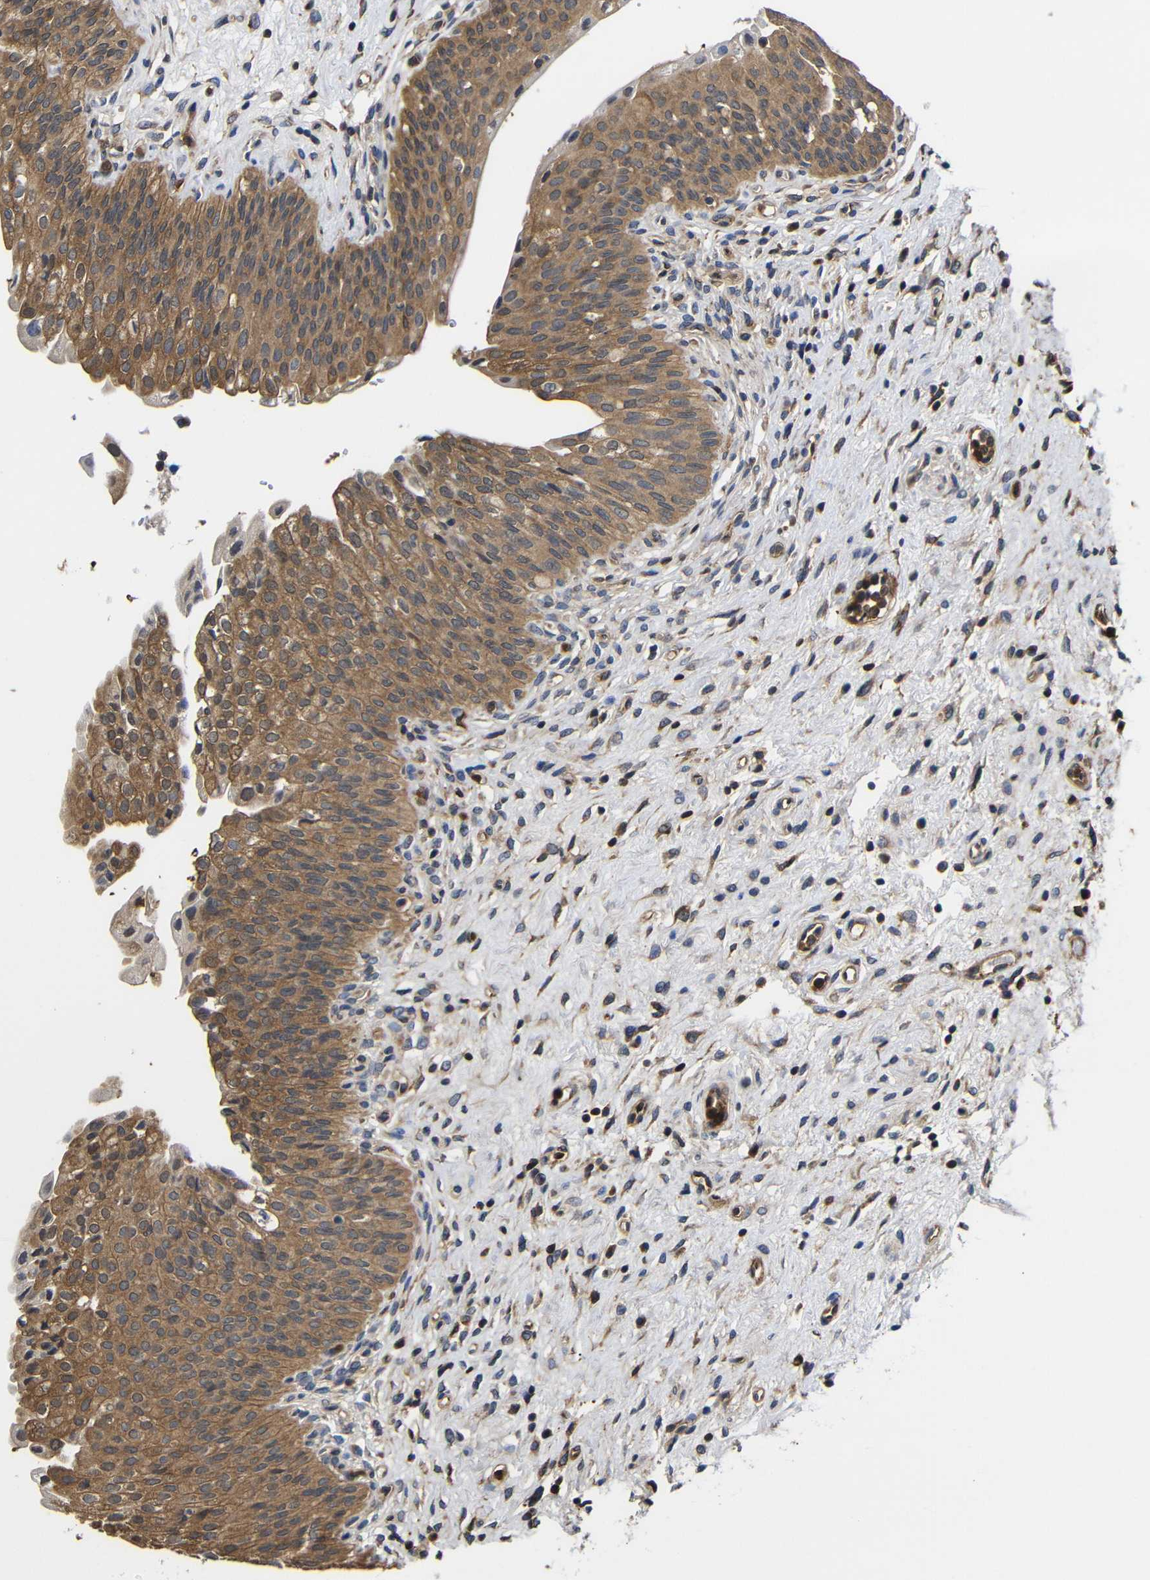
{"staining": {"intensity": "moderate", "quantity": ">75%", "location": "cytoplasmic/membranous"}, "tissue": "urinary bladder", "cell_type": "Urothelial cells", "image_type": "normal", "snomed": [{"axis": "morphology", "description": "Normal tissue, NOS"}, {"axis": "topography", "description": "Urinary bladder"}], "caption": "Urothelial cells exhibit moderate cytoplasmic/membranous expression in approximately >75% of cells in normal urinary bladder. (DAB = brown stain, brightfield microscopy at high magnification).", "gene": "LRRCC1", "patient": {"sex": "male", "age": 46}}